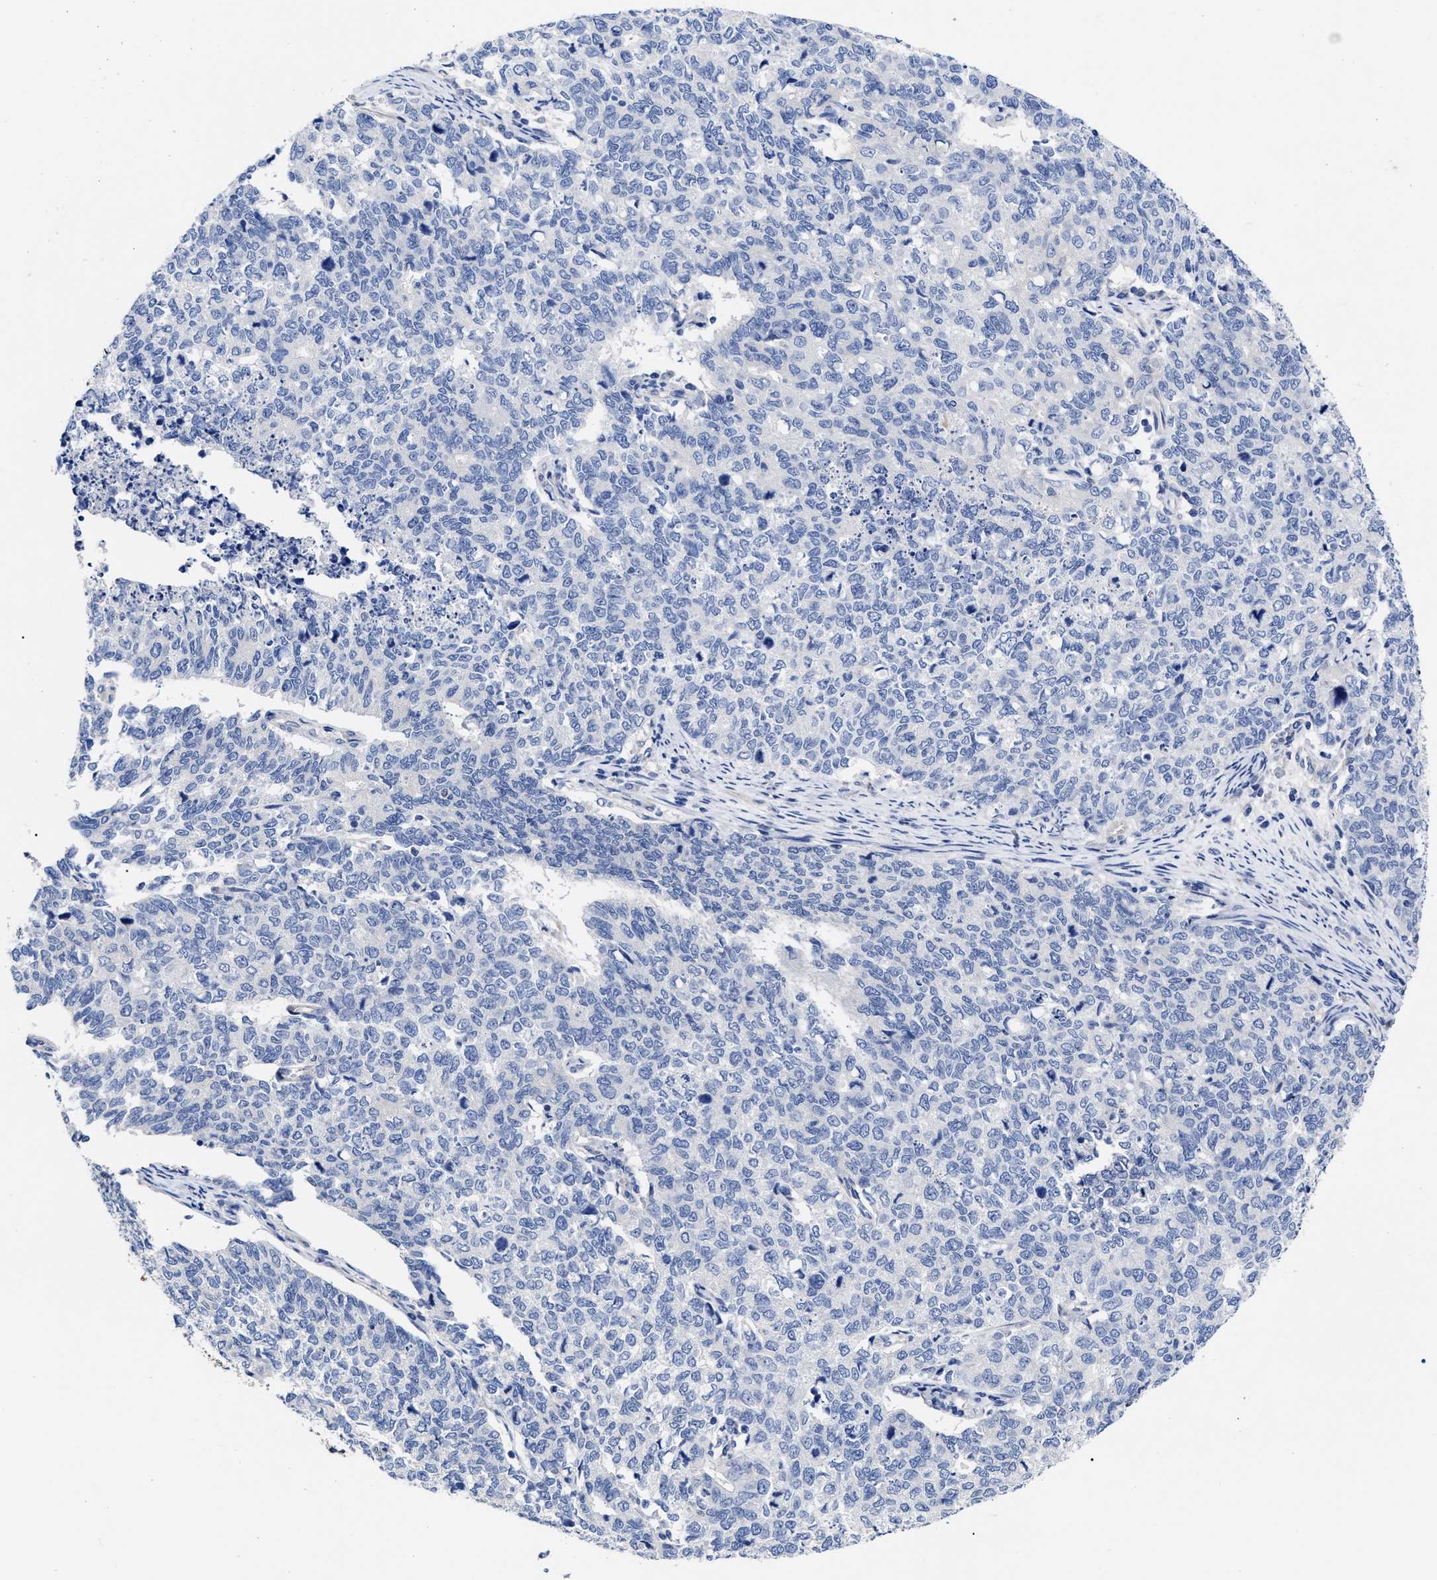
{"staining": {"intensity": "negative", "quantity": "none", "location": "none"}, "tissue": "cervical cancer", "cell_type": "Tumor cells", "image_type": "cancer", "snomed": [{"axis": "morphology", "description": "Squamous cell carcinoma, NOS"}, {"axis": "topography", "description": "Cervix"}], "caption": "The histopathology image shows no staining of tumor cells in cervical cancer (squamous cell carcinoma). (Stains: DAB immunohistochemistry (IHC) with hematoxylin counter stain, Microscopy: brightfield microscopy at high magnification).", "gene": "IRAG2", "patient": {"sex": "female", "age": 63}}